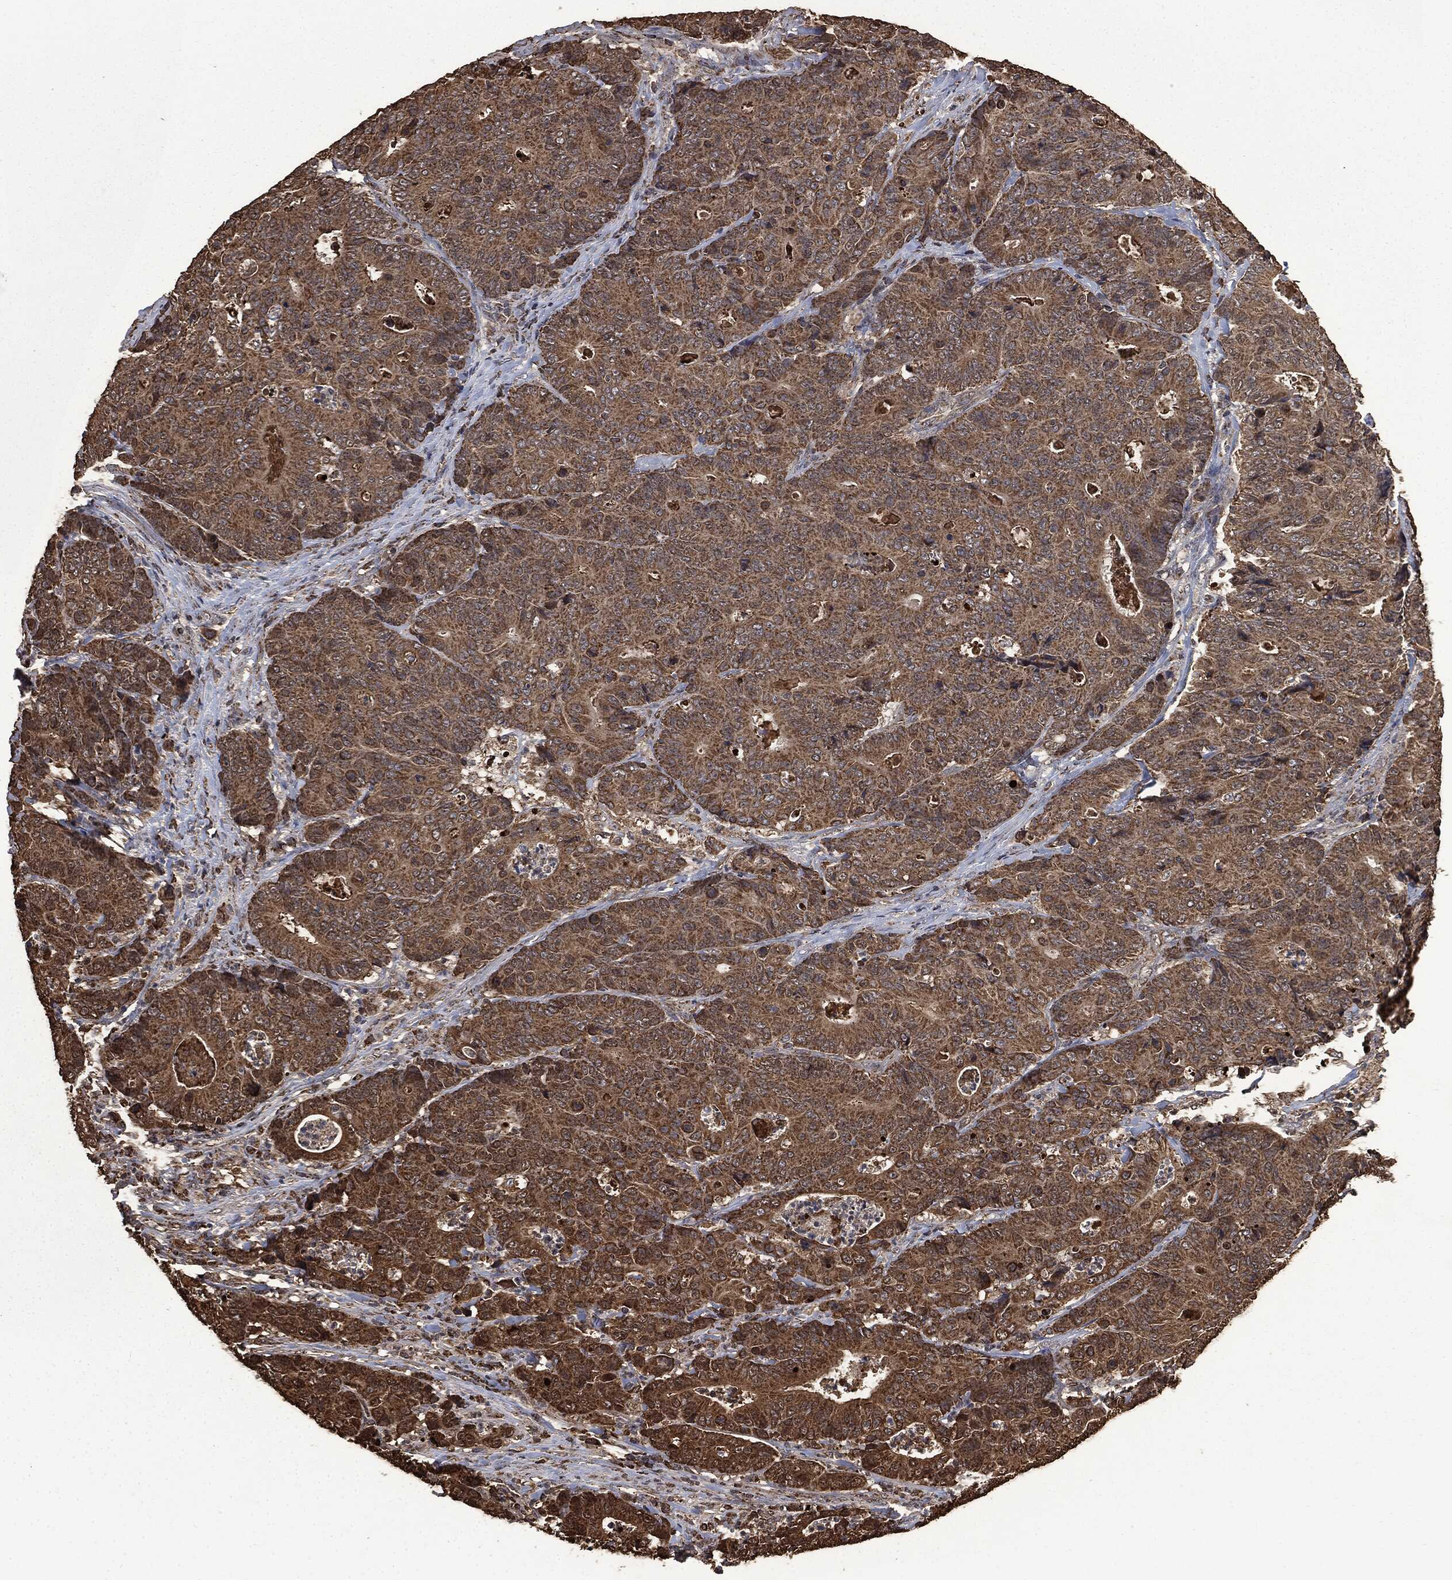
{"staining": {"intensity": "moderate", "quantity": ">75%", "location": "cytoplasmic/membranous"}, "tissue": "colorectal cancer", "cell_type": "Tumor cells", "image_type": "cancer", "snomed": [{"axis": "morphology", "description": "Adenocarcinoma, NOS"}, {"axis": "topography", "description": "Colon"}], "caption": "This micrograph shows immunohistochemistry (IHC) staining of human colorectal cancer (adenocarcinoma), with medium moderate cytoplasmic/membranous expression in about >75% of tumor cells.", "gene": "LIG3", "patient": {"sex": "male", "age": 70}}